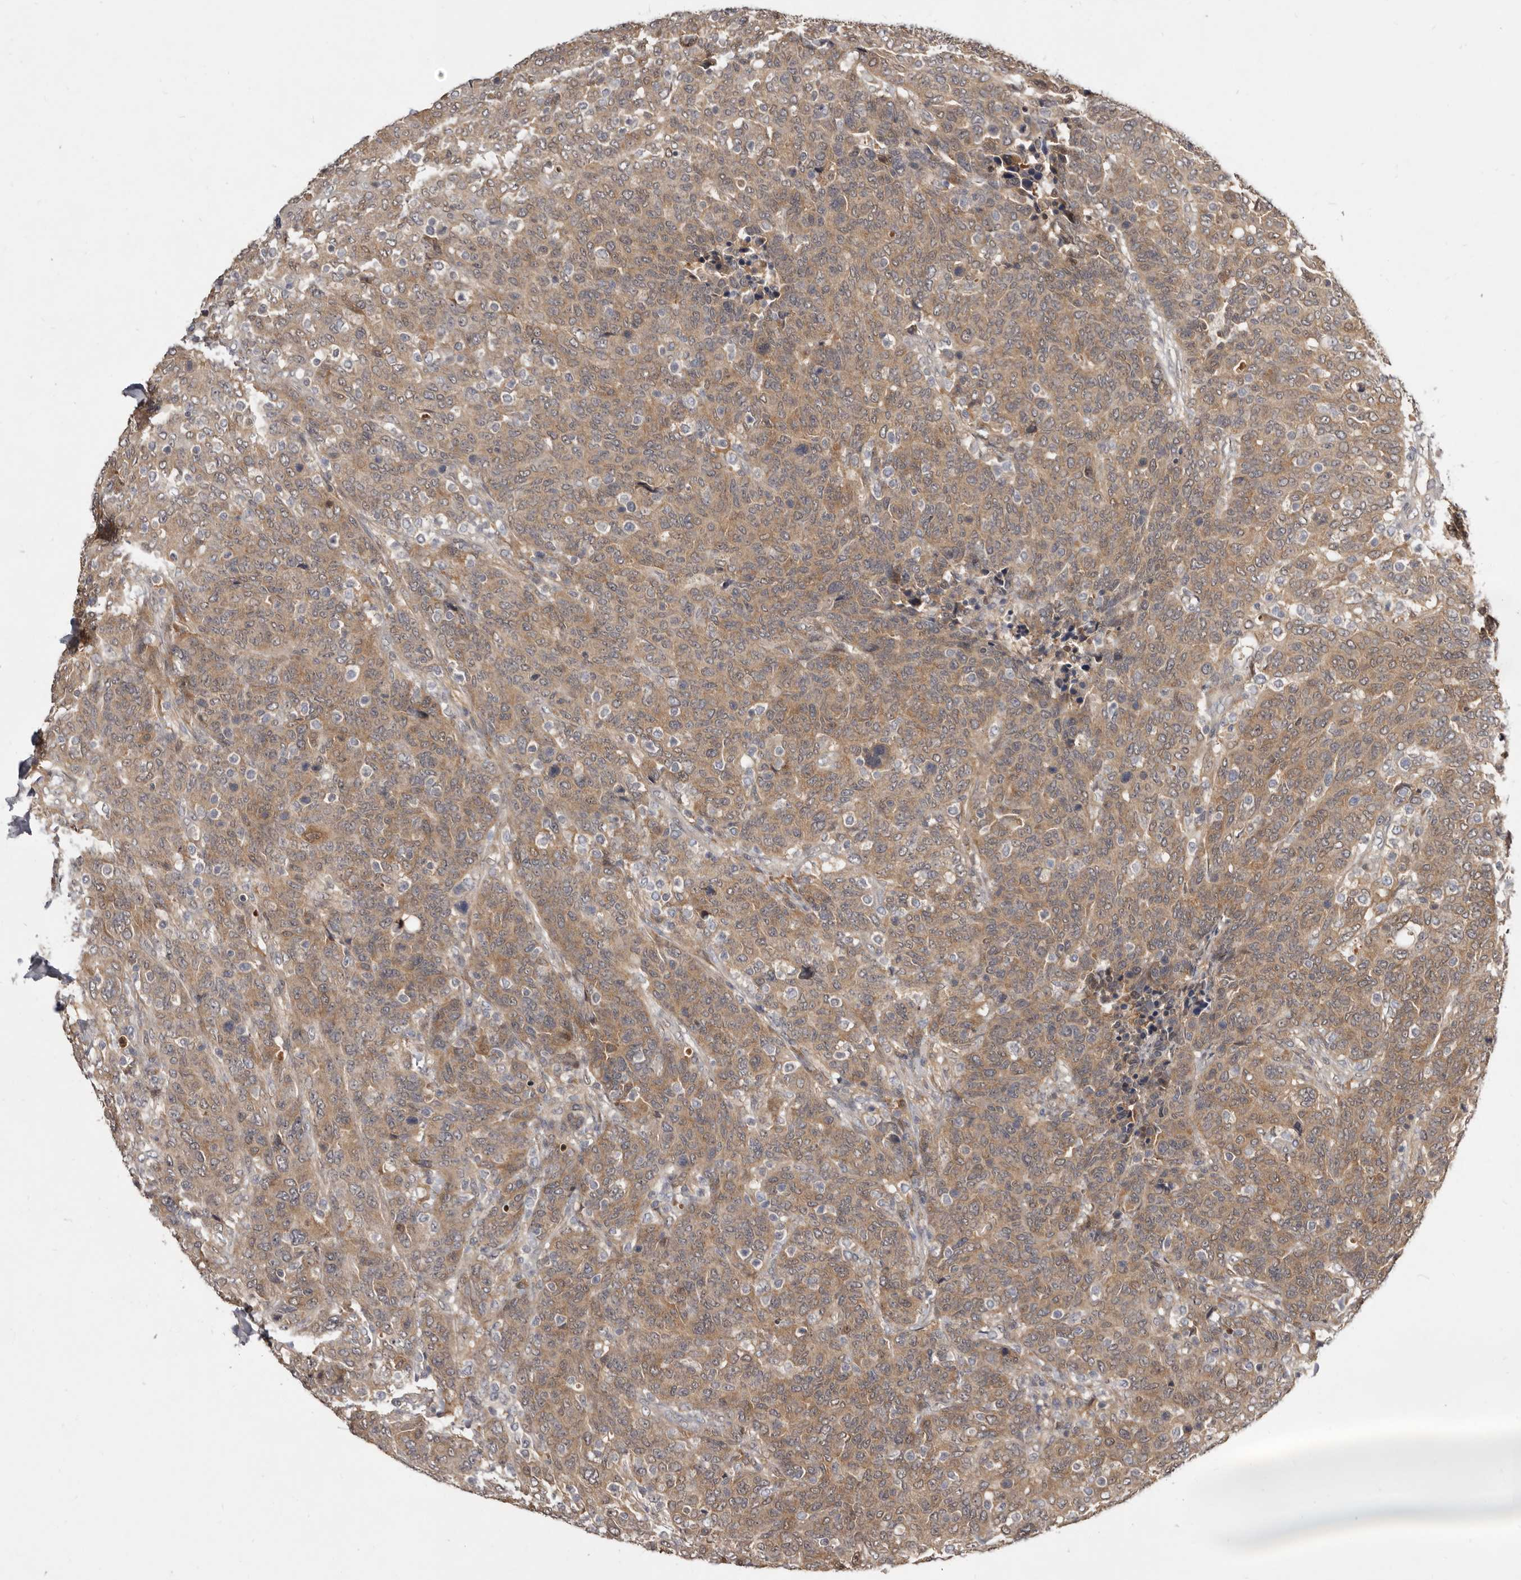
{"staining": {"intensity": "moderate", "quantity": ">75%", "location": "cytoplasmic/membranous"}, "tissue": "breast cancer", "cell_type": "Tumor cells", "image_type": "cancer", "snomed": [{"axis": "morphology", "description": "Duct carcinoma"}, {"axis": "topography", "description": "Breast"}], "caption": "IHC of human breast cancer shows medium levels of moderate cytoplasmic/membranous staining in approximately >75% of tumor cells.", "gene": "INAVA", "patient": {"sex": "female", "age": 37}}